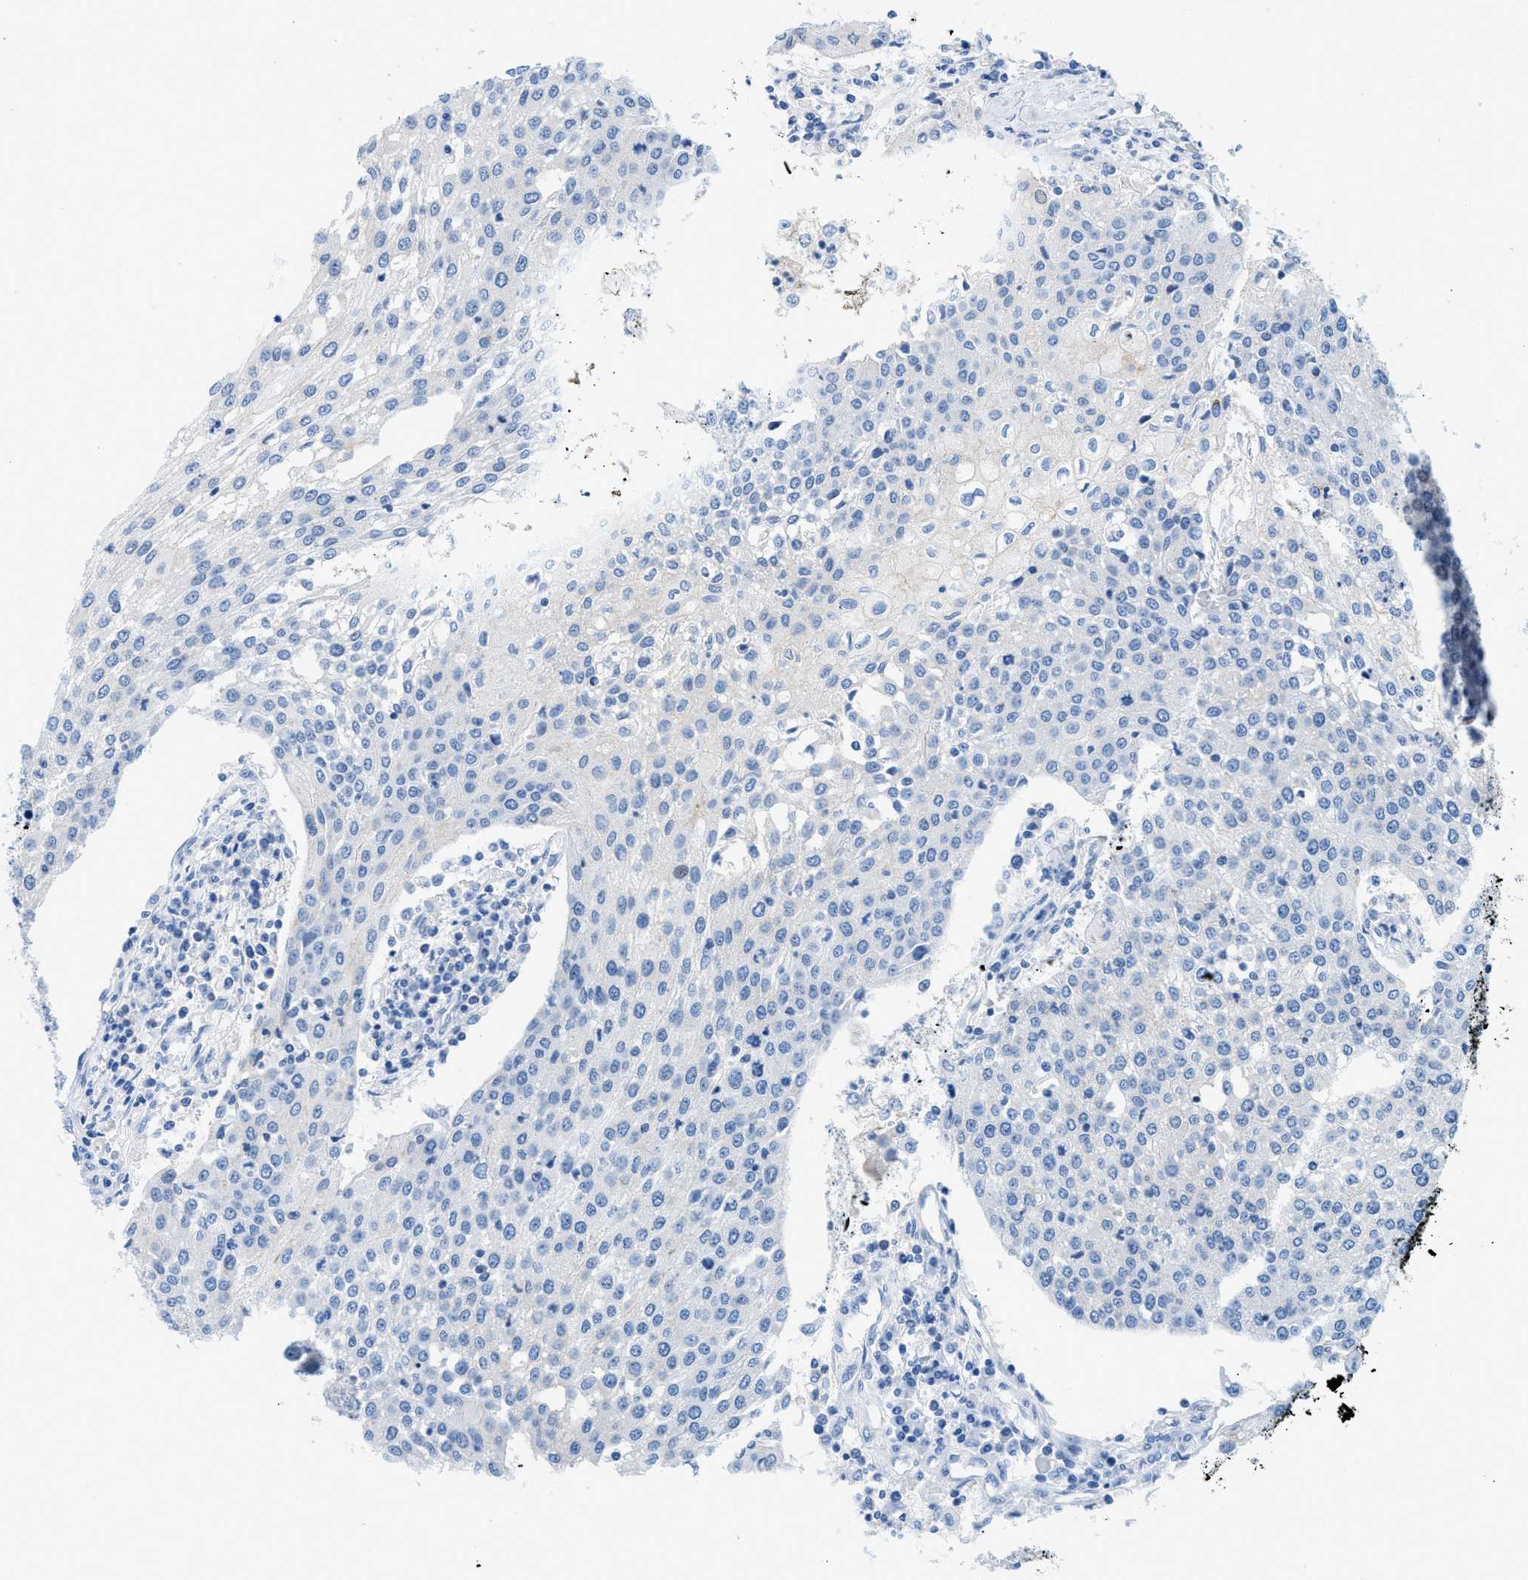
{"staining": {"intensity": "negative", "quantity": "none", "location": "none"}, "tissue": "urothelial cancer", "cell_type": "Tumor cells", "image_type": "cancer", "snomed": [{"axis": "morphology", "description": "Urothelial carcinoma, High grade"}, {"axis": "topography", "description": "Urinary bladder"}], "caption": "The IHC photomicrograph has no significant staining in tumor cells of urothelial cancer tissue.", "gene": "FDCSP", "patient": {"sex": "female", "age": 85}}